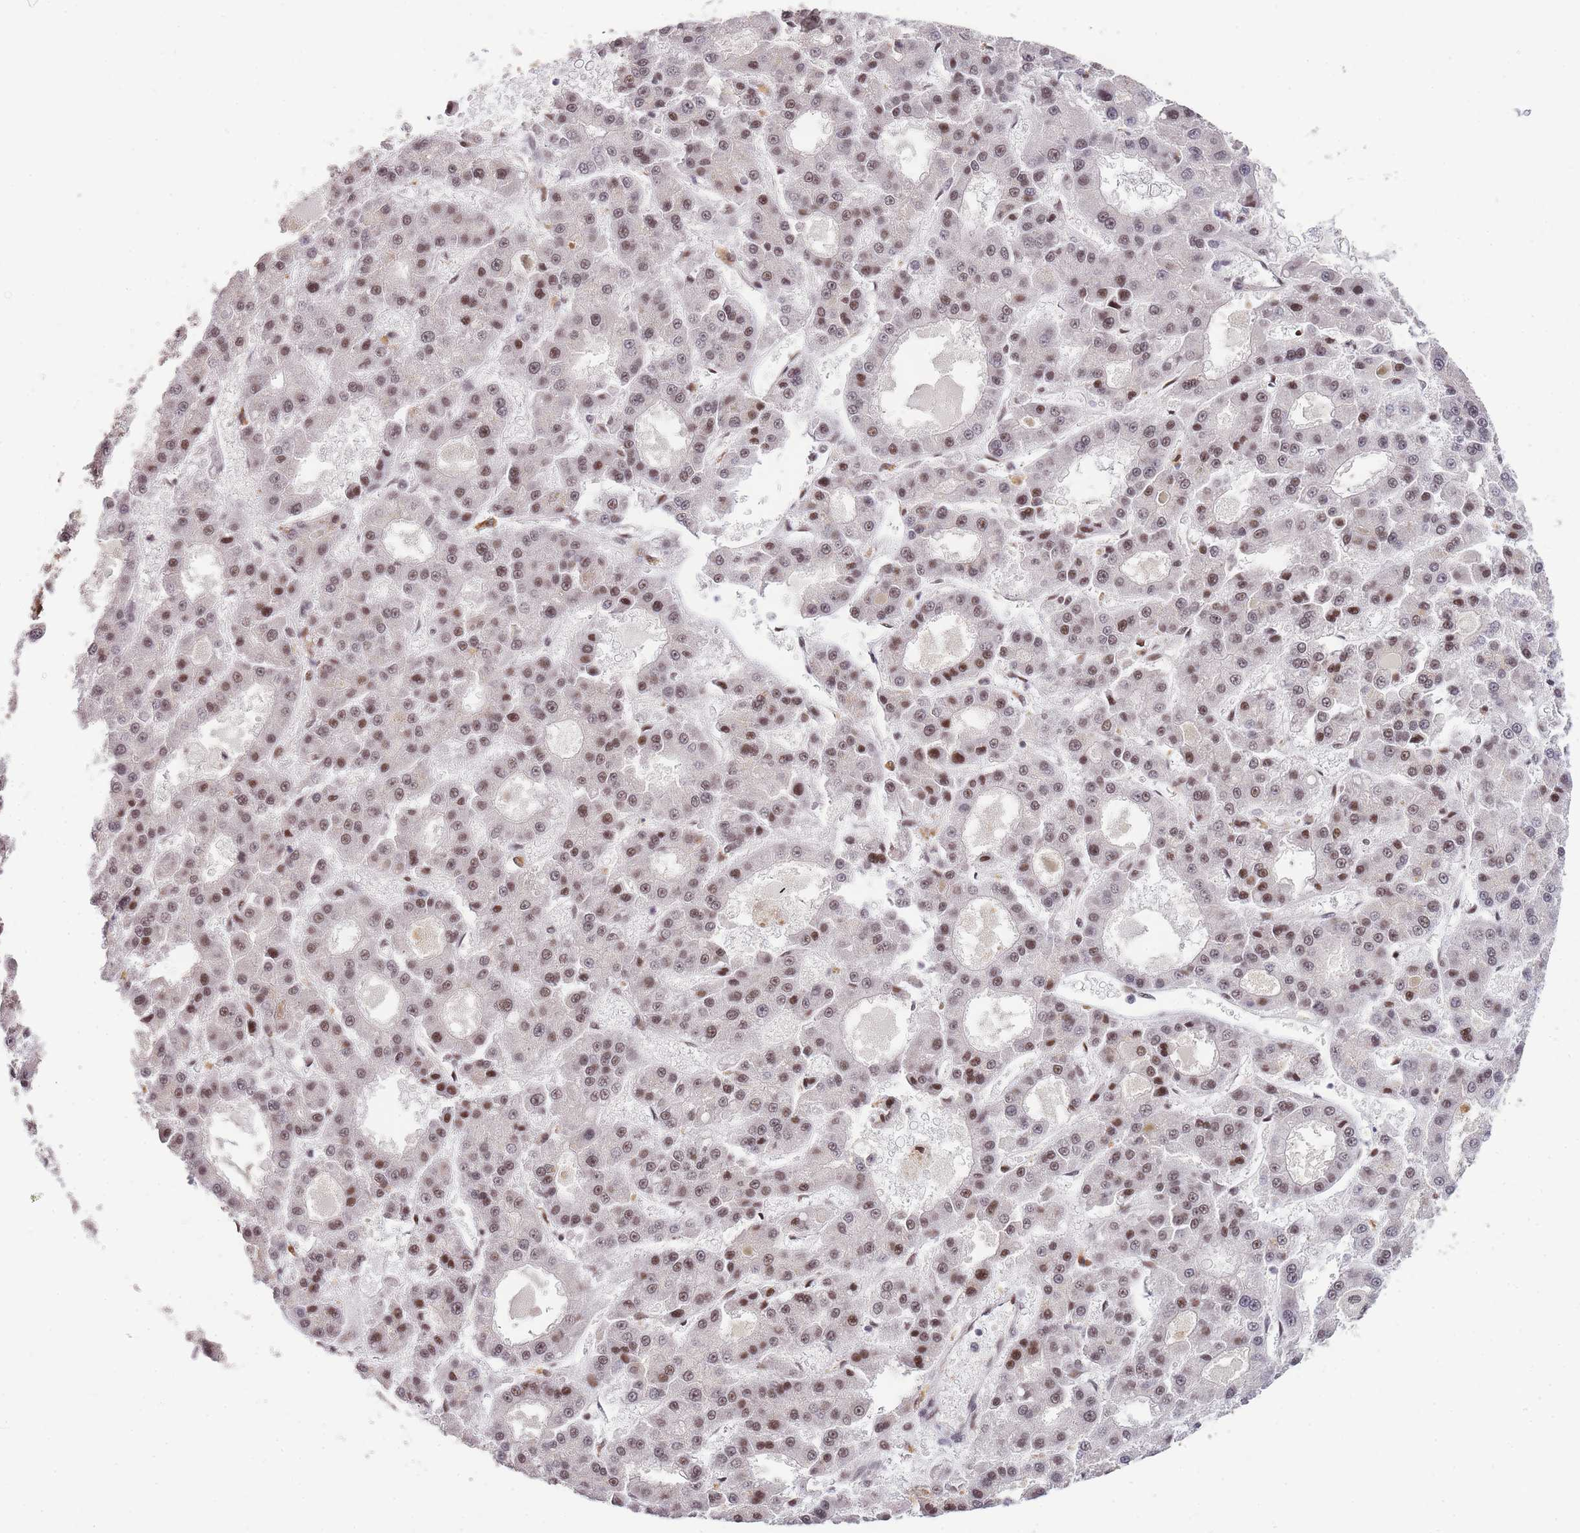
{"staining": {"intensity": "moderate", "quantity": ">75%", "location": "nuclear"}, "tissue": "liver cancer", "cell_type": "Tumor cells", "image_type": "cancer", "snomed": [{"axis": "morphology", "description": "Carcinoma, Hepatocellular, NOS"}, {"axis": "topography", "description": "Liver"}], "caption": "Human liver cancer (hepatocellular carcinoma) stained for a protein (brown) reveals moderate nuclear positive staining in approximately >75% of tumor cells.", "gene": "PRKDC", "patient": {"sex": "male", "age": 70}}